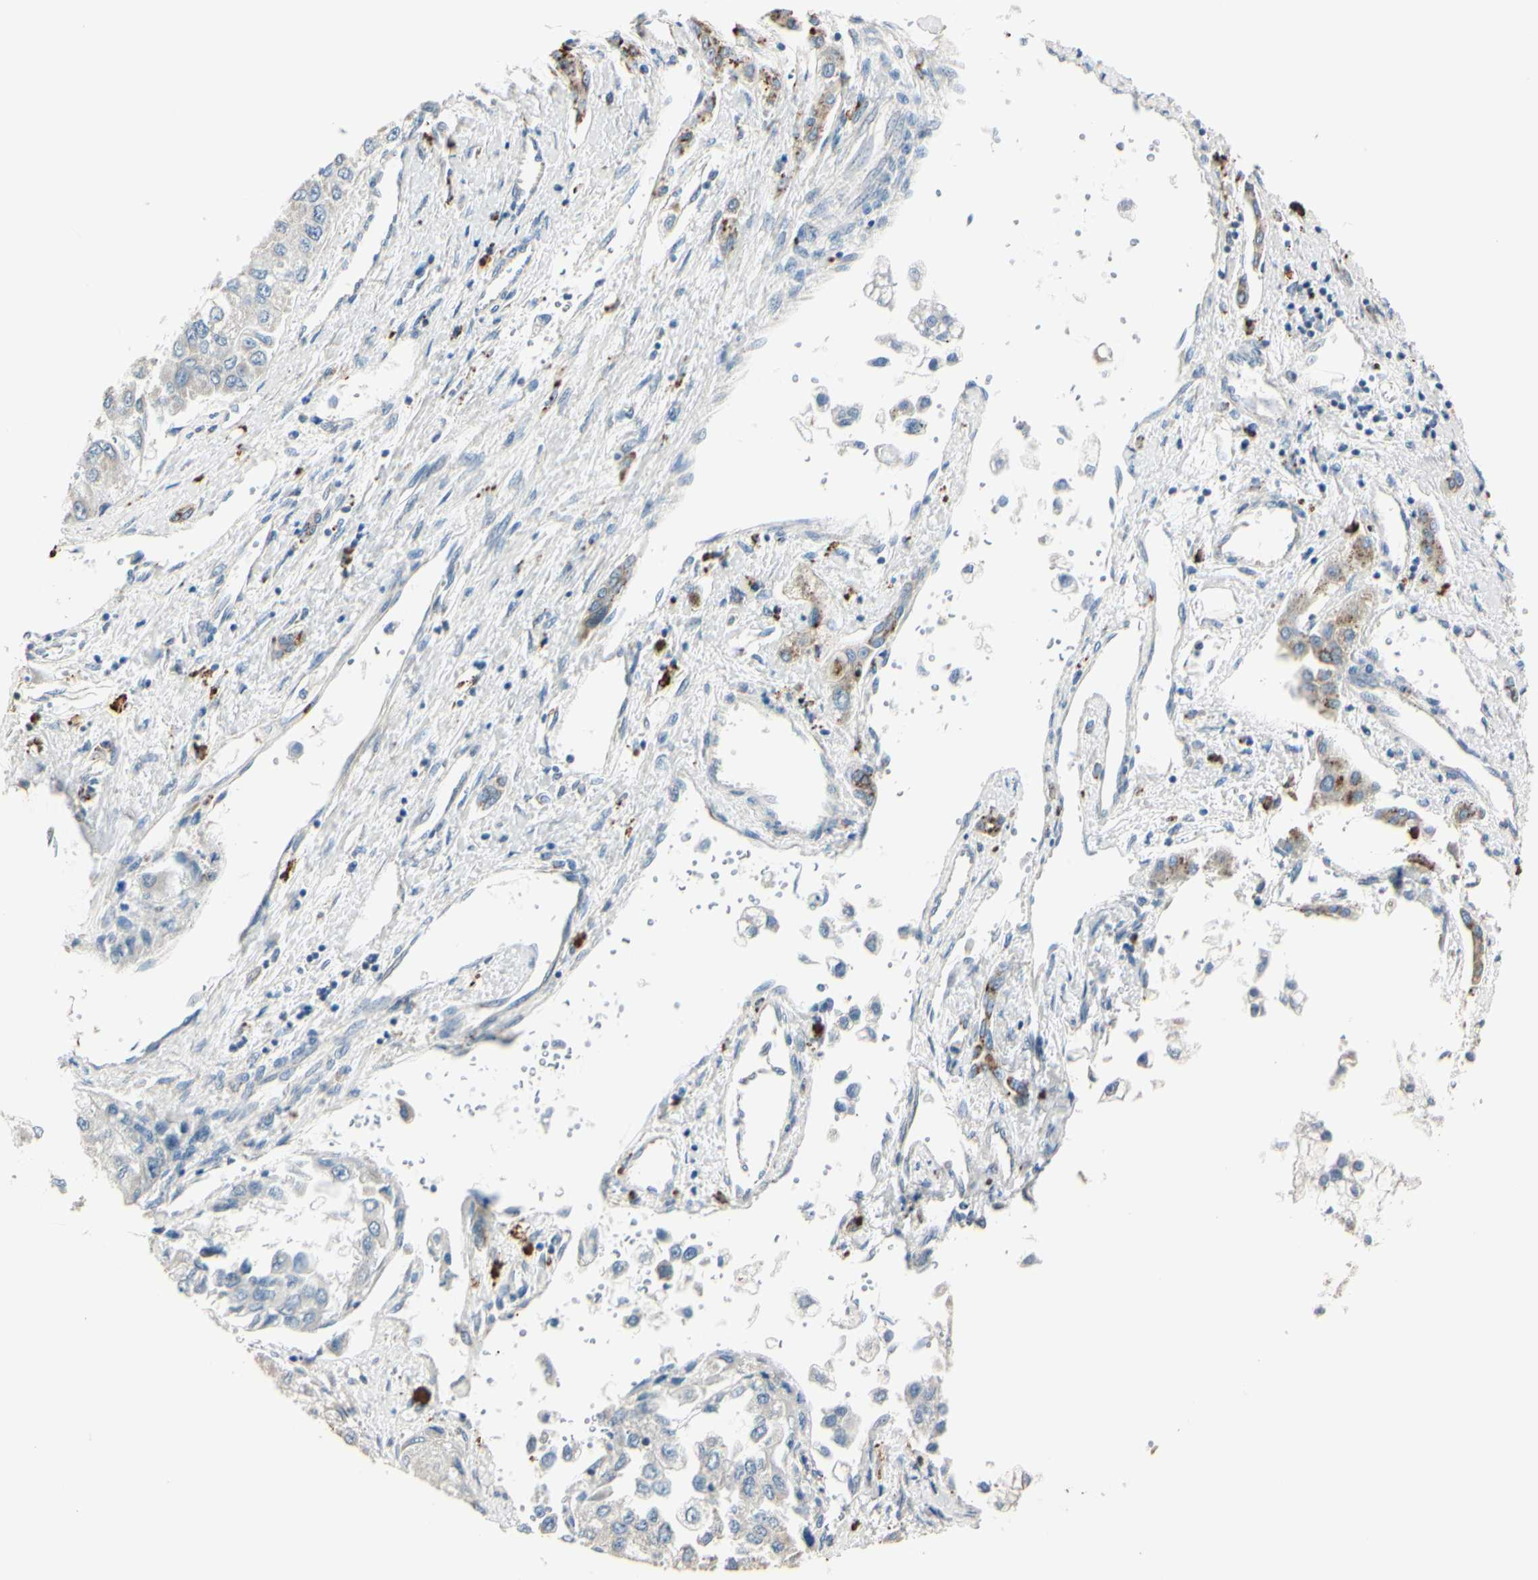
{"staining": {"intensity": "weak", "quantity": "25%-75%", "location": "cytoplasmic/membranous"}, "tissue": "liver cancer", "cell_type": "Tumor cells", "image_type": "cancer", "snomed": [{"axis": "morphology", "description": "Carcinoma, Hepatocellular, NOS"}, {"axis": "topography", "description": "Liver"}], "caption": "Liver cancer stained for a protein displays weak cytoplasmic/membranous positivity in tumor cells.", "gene": "ANGPTL1", "patient": {"sex": "female", "age": 66}}